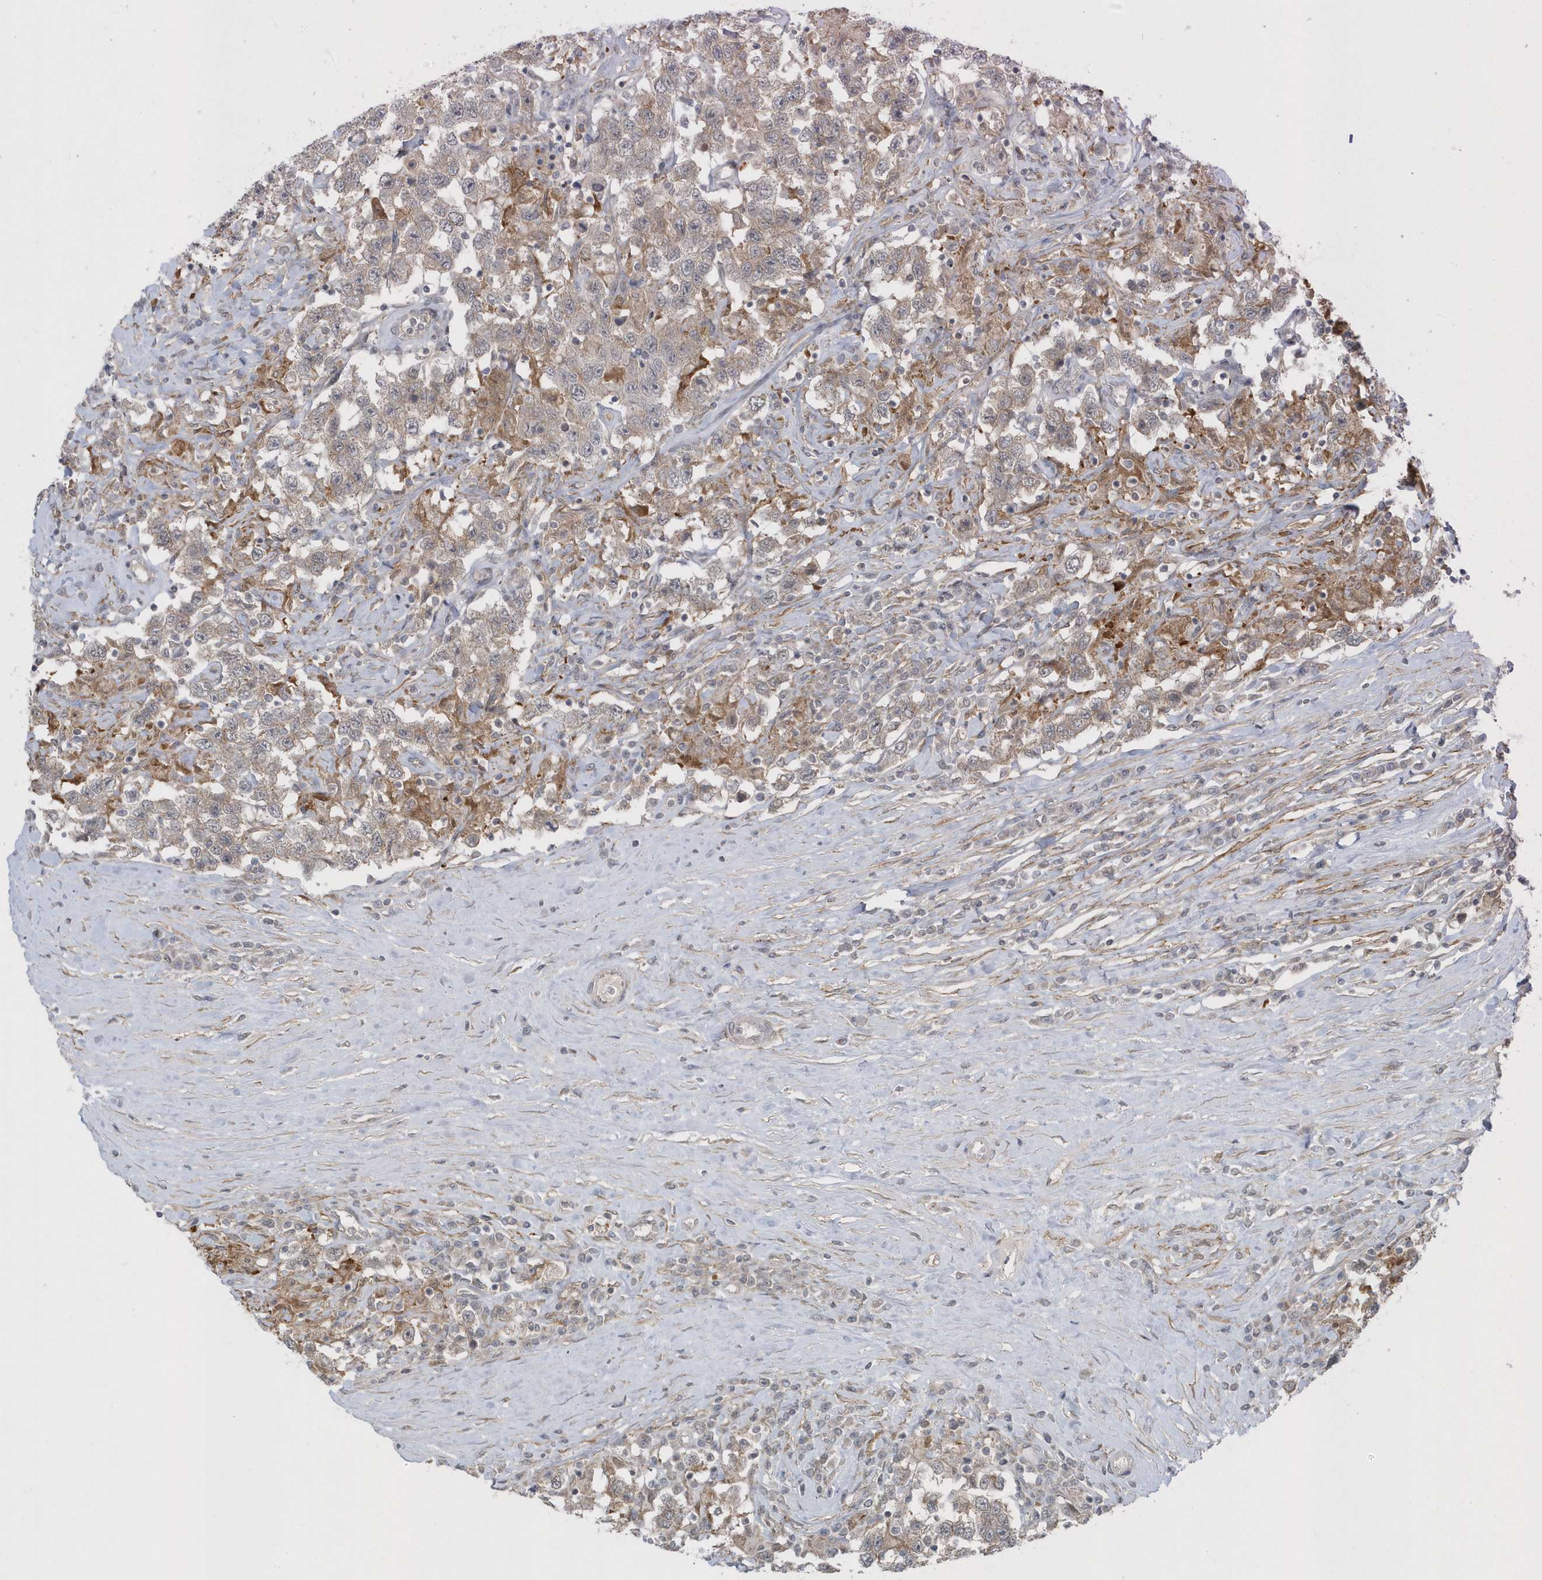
{"staining": {"intensity": "negative", "quantity": "none", "location": "none"}, "tissue": "testis cancer", "cell_type": "Tumor cells", "image_type": "cancer", "snomed": [{"axis": "morphology", "description": "Seminoma, NOS"}, {"axis": "topography", "description": "Testis"}], "caption": "Seminoma (testis) was stained to show a protein in brown. There is no significant positivity in tumor cells.", "gene": "PARD3B", "patient": {"sex": "male", "age": 41}}